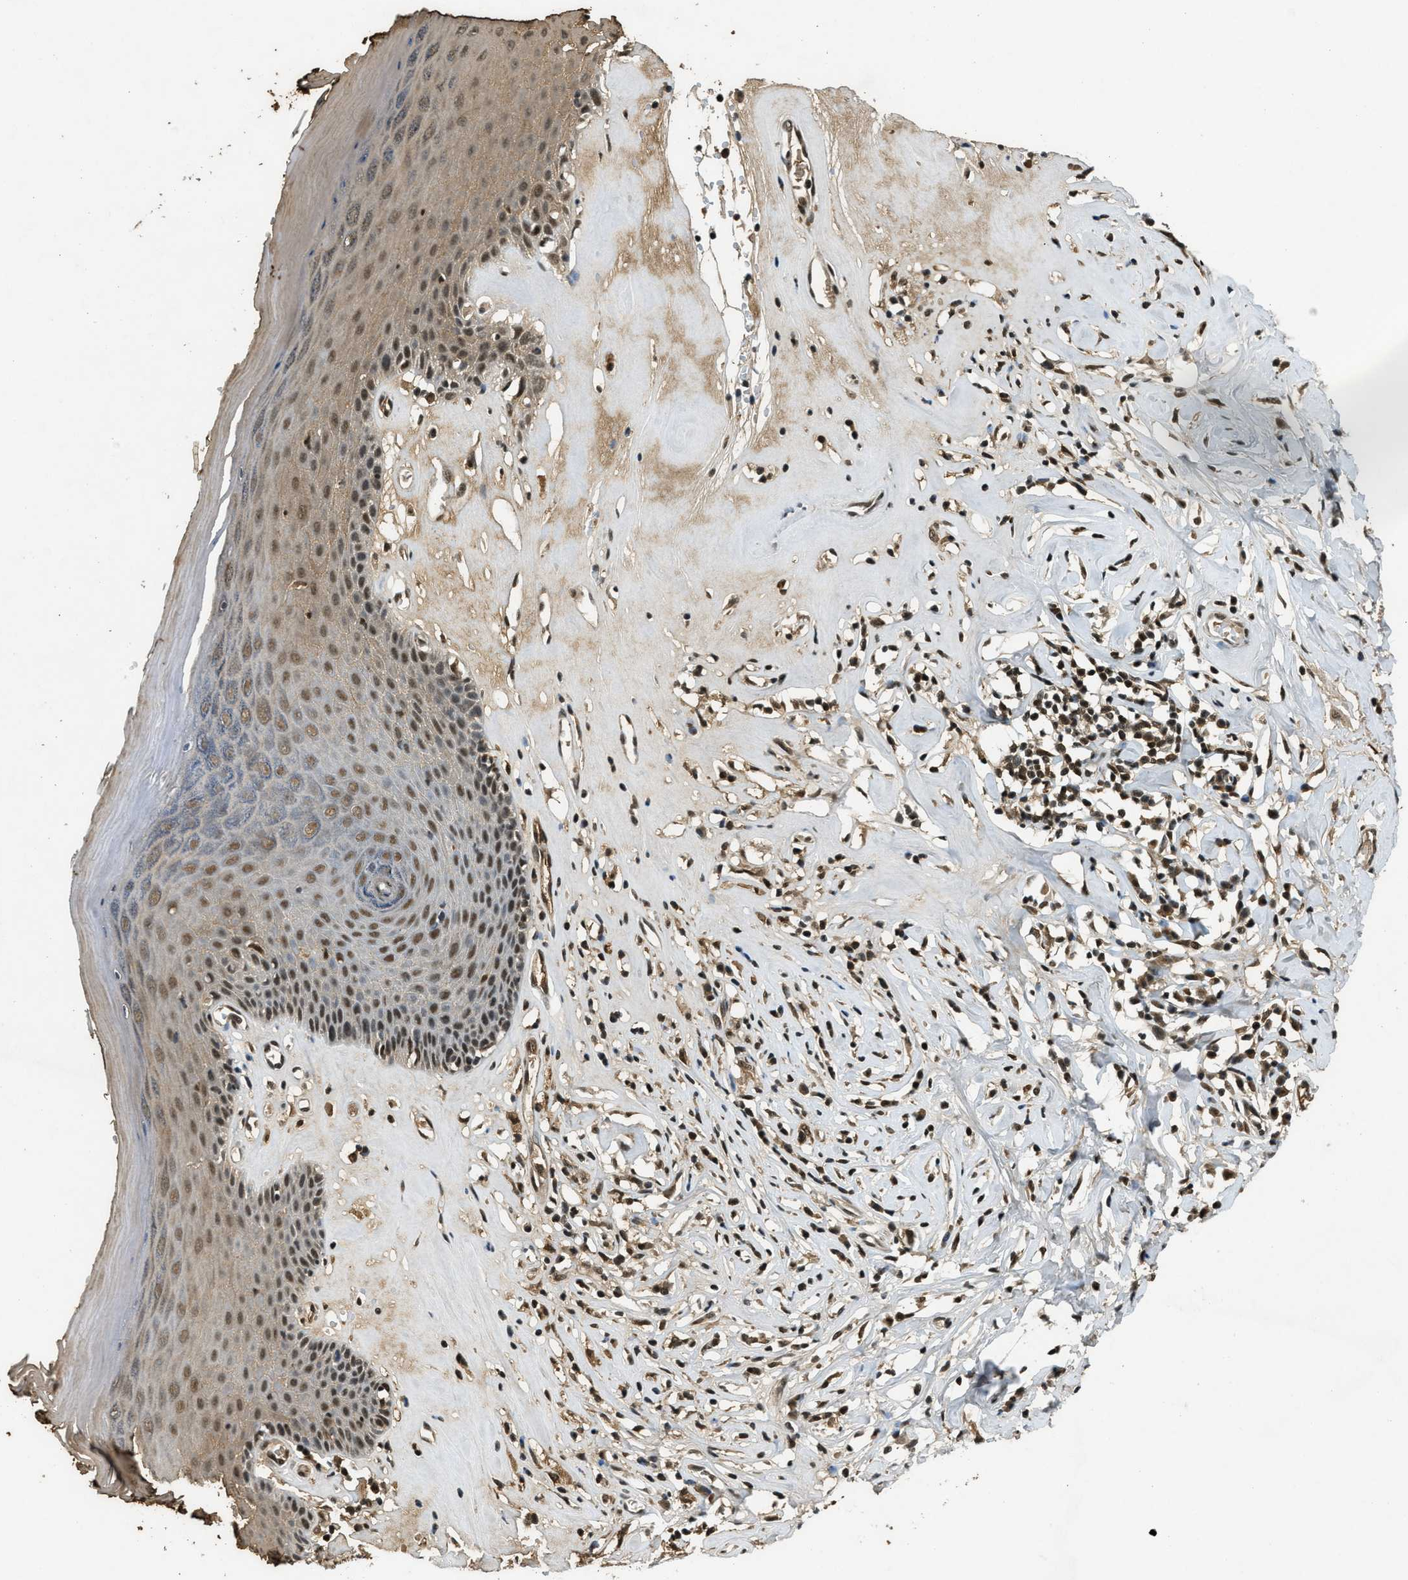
{"staining": {"intensity": "moderate", "quantity": ">75%", "location": "cytoplasmic/membranous,nuclear"}, "tissue": "skin", "cell_type": "Epidermal cells", "image_type": "normal", "snomed": [{"axis": "morphology", "description": "Normal tissue, NOS"}, {"axis": "morphology", "description": "Inflammation, NOS"}, {"axis": "topography", "description": "Vulva"}], "caption": "Immunohistochemistry of unremarkable skin demonstrates medium levels of moderate cytoplasmic/membranous,nuclear staining in approximately >75% of epidermal cells.", "gene": "ZNF148", "patient": {"sex": "female", "age": 84}}